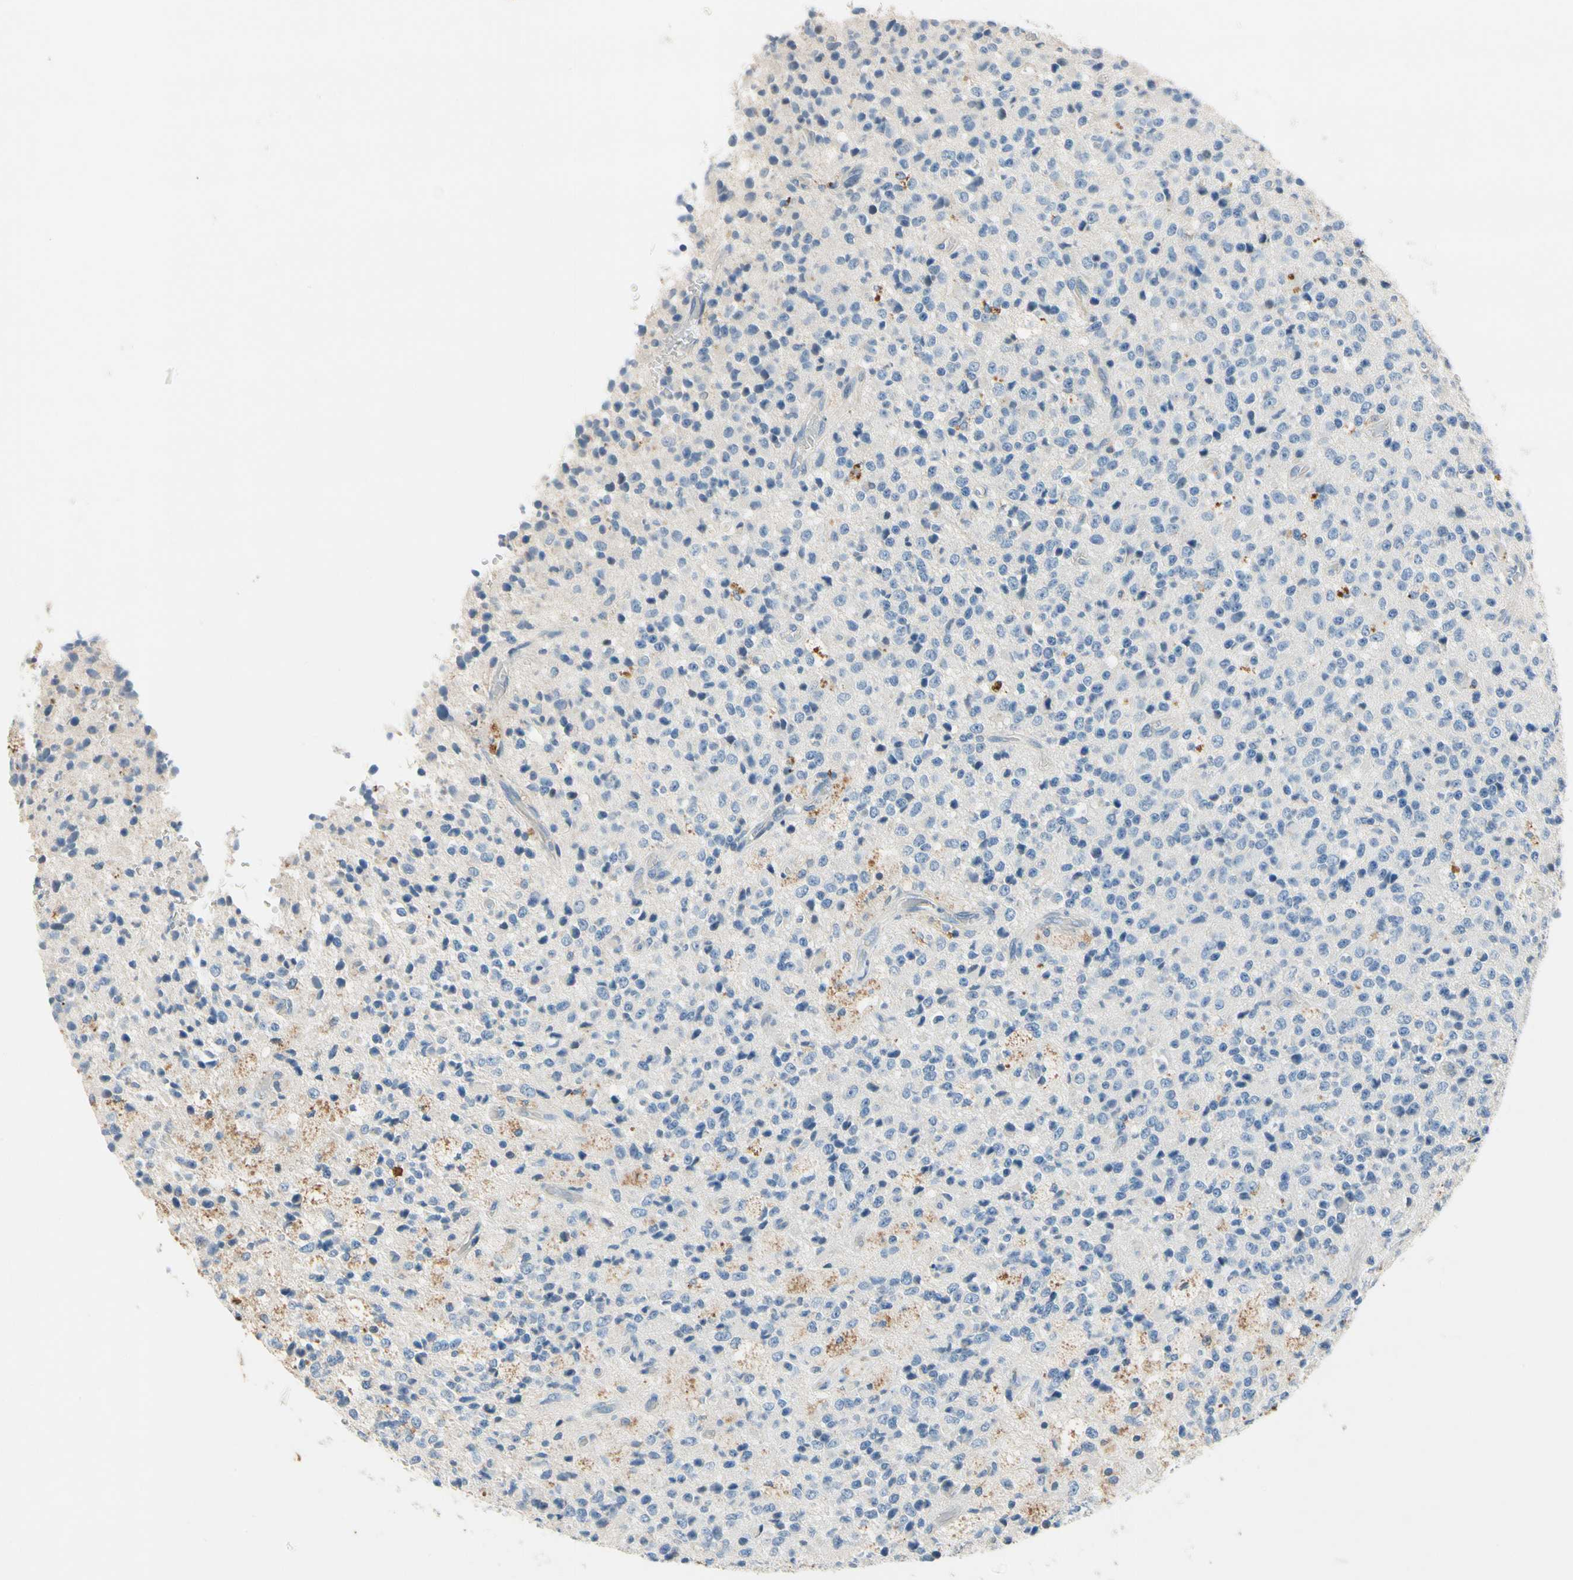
{"staining": {"intensity": "negative", "quantity": "none", "location": "none"}, "tissue": "glioma", "cell_type": "Tumor cells", "image_type": "cancer", "snomed": [{"axis": "morphology", "description": "Glioma, malignant, High grade"}, {"axis": "topography", "description": "pancreas cauda"}], "caption": "The image displays no significant positivity in tumor cells of glioma.", "gene": "CPA3", "patient": {"sex": "male", "age": 60}}